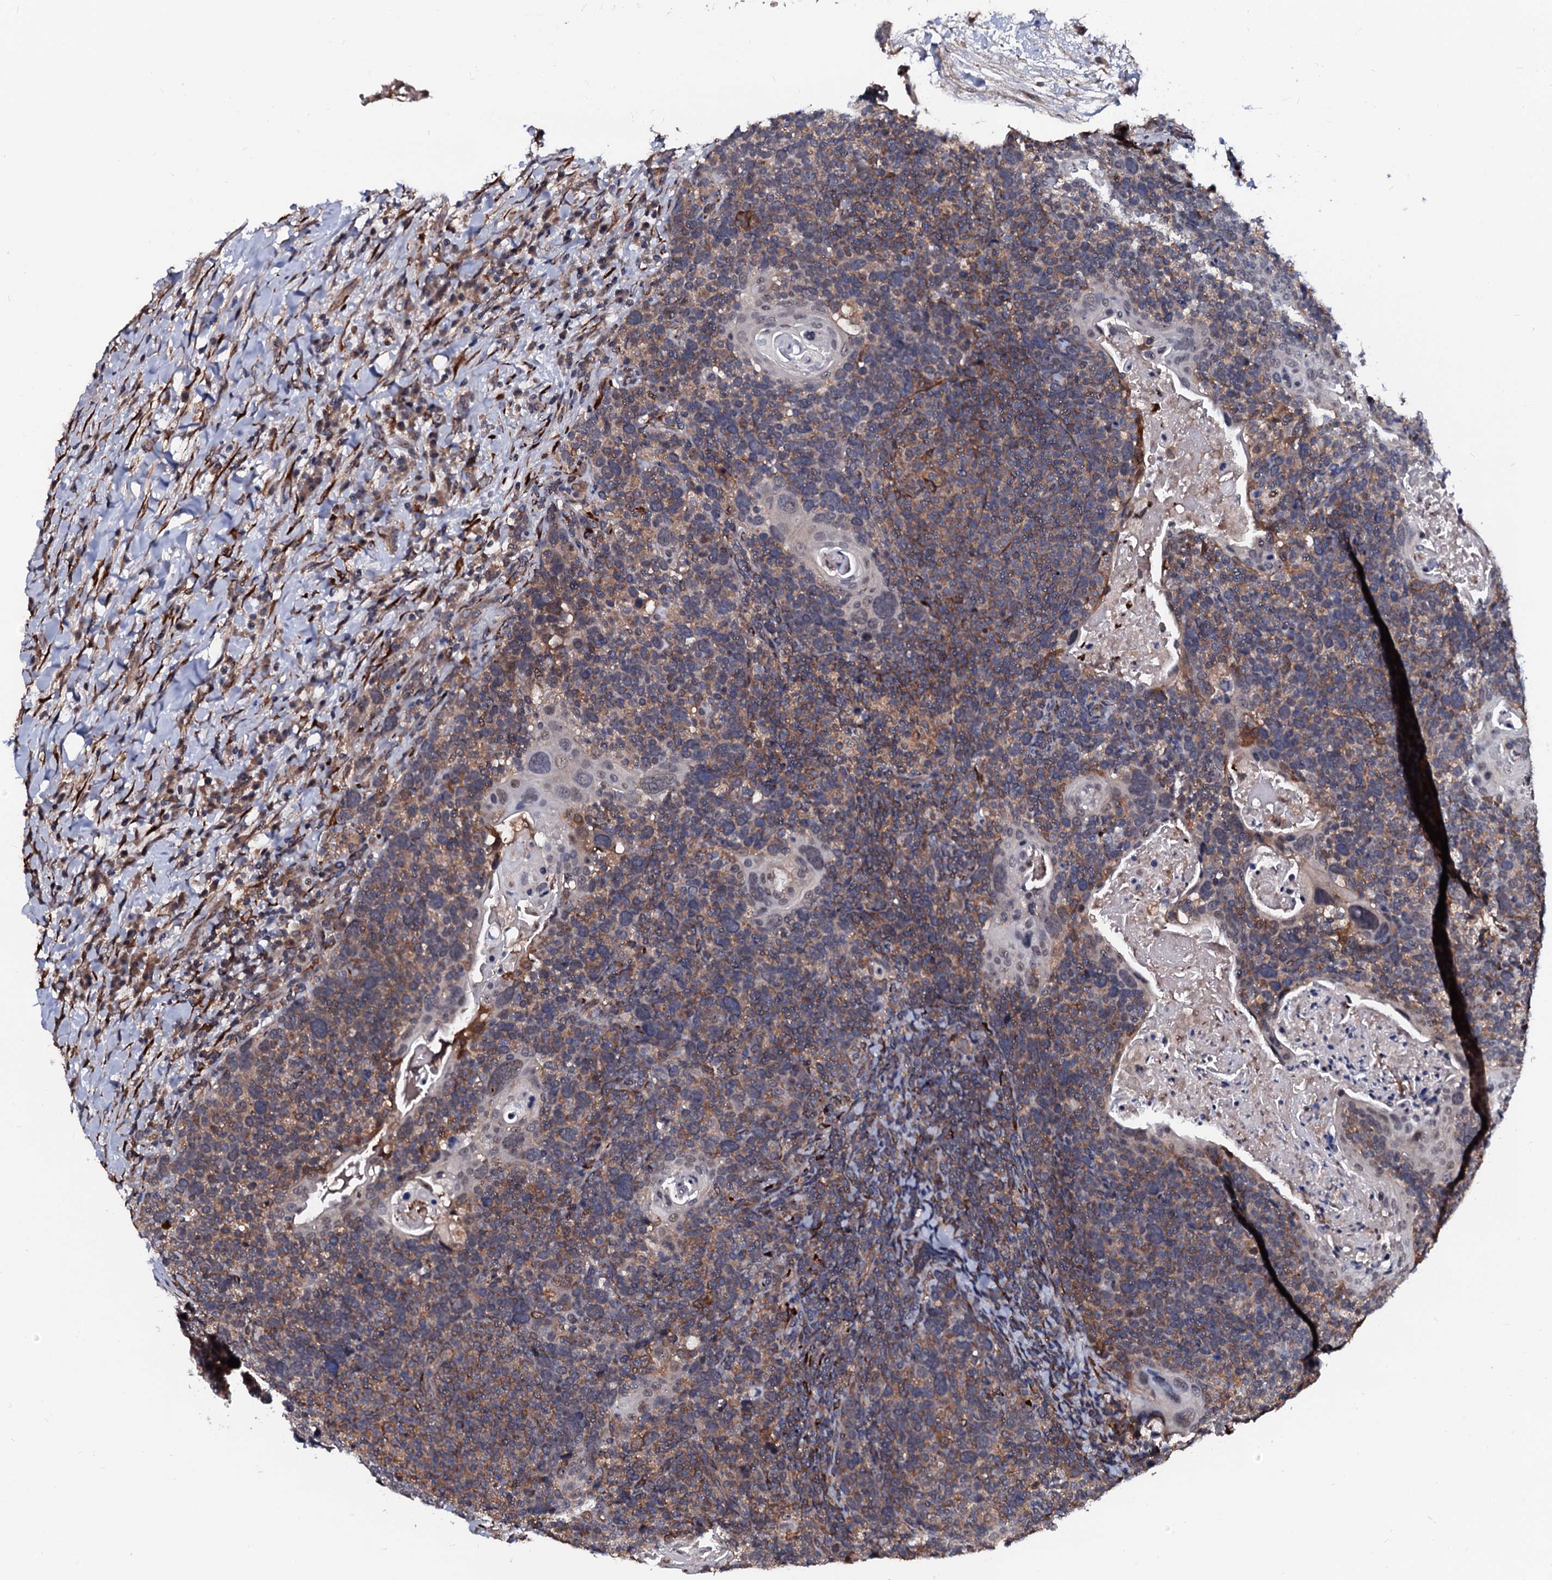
{"staining": {"intensity": "moderate", "quantity": "25%-75%", "location": "cytoplasmic/membranous"}, "tissue": "head and neck cancer", "cell_type": "Tumor cells", "image_type": "cancer", "snomed": [{"axis": "morphology", "description": "Squamous cell carcinoma, NOS"}, {"axis": "morphology", "description": "Squamous cell carcinoma, metastatic, NOS"}, {"axis": "topography", "description": "Lymph node"}, {"axis": "topography", "description": "Head-Neck"}], "caption": "Moderate cytoplasmic/membranous protein staining is identified in approximately 25%-75% of tumor cells in metastatic squamous cell carcinoma (head and neck).", "gene": "N4BP1", "patient": {"sex": "male", "age": 62}}